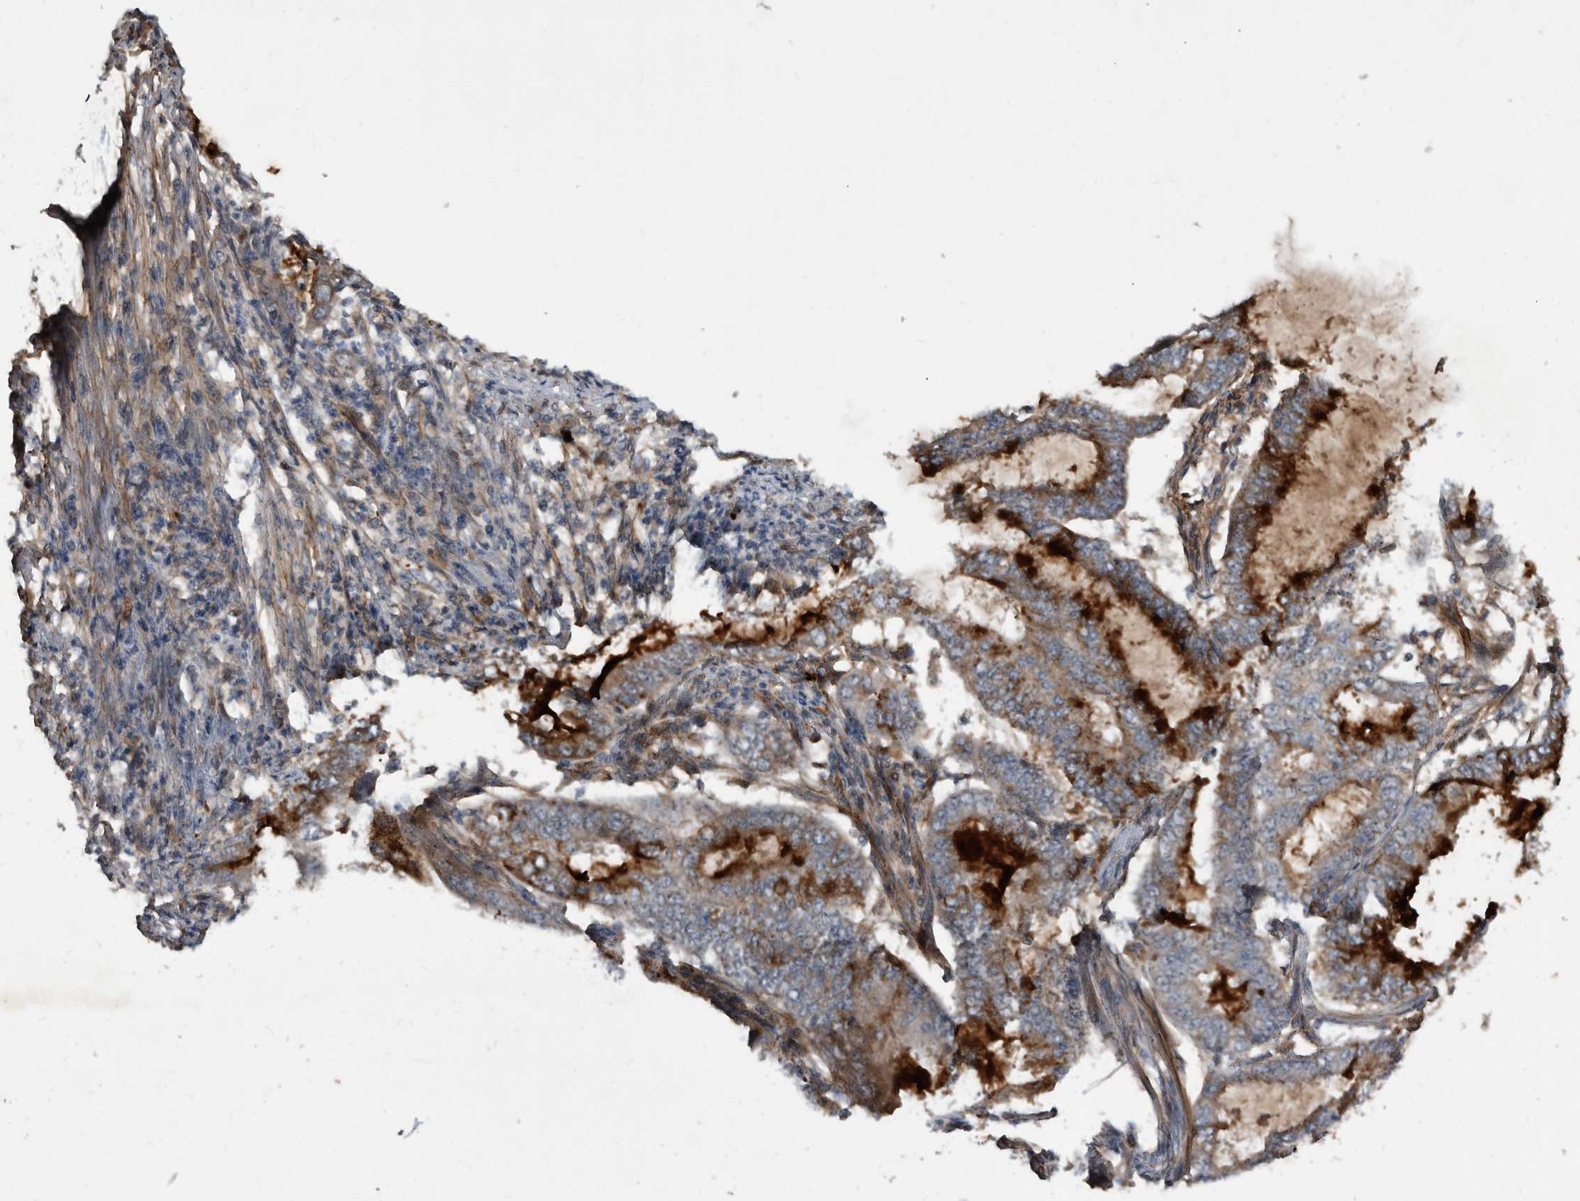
{"staining": {"intensity": "strong", "quantity": ">75%", "location": "cytoplasmic/membranous"}, "tissue": "endometrial cancer", "cell_type": "Tumor cells", "image_type": "cancer", "snomed": [{"axis": "morphology", "description": "Adenocarcinoma, NOS"}, {"axis": "topography", "description": "Endometrium"}], "caption": "Strong cytoplasmic/membranous expression is seen in about >75% of tumor cells in endometrial cancer (adenocarcinoma). Immunohistochemistry stains the protein in brown and the nuclei are stained blue.", "gene": "PI15", "patient": {"sex": "female", "age": 49}}